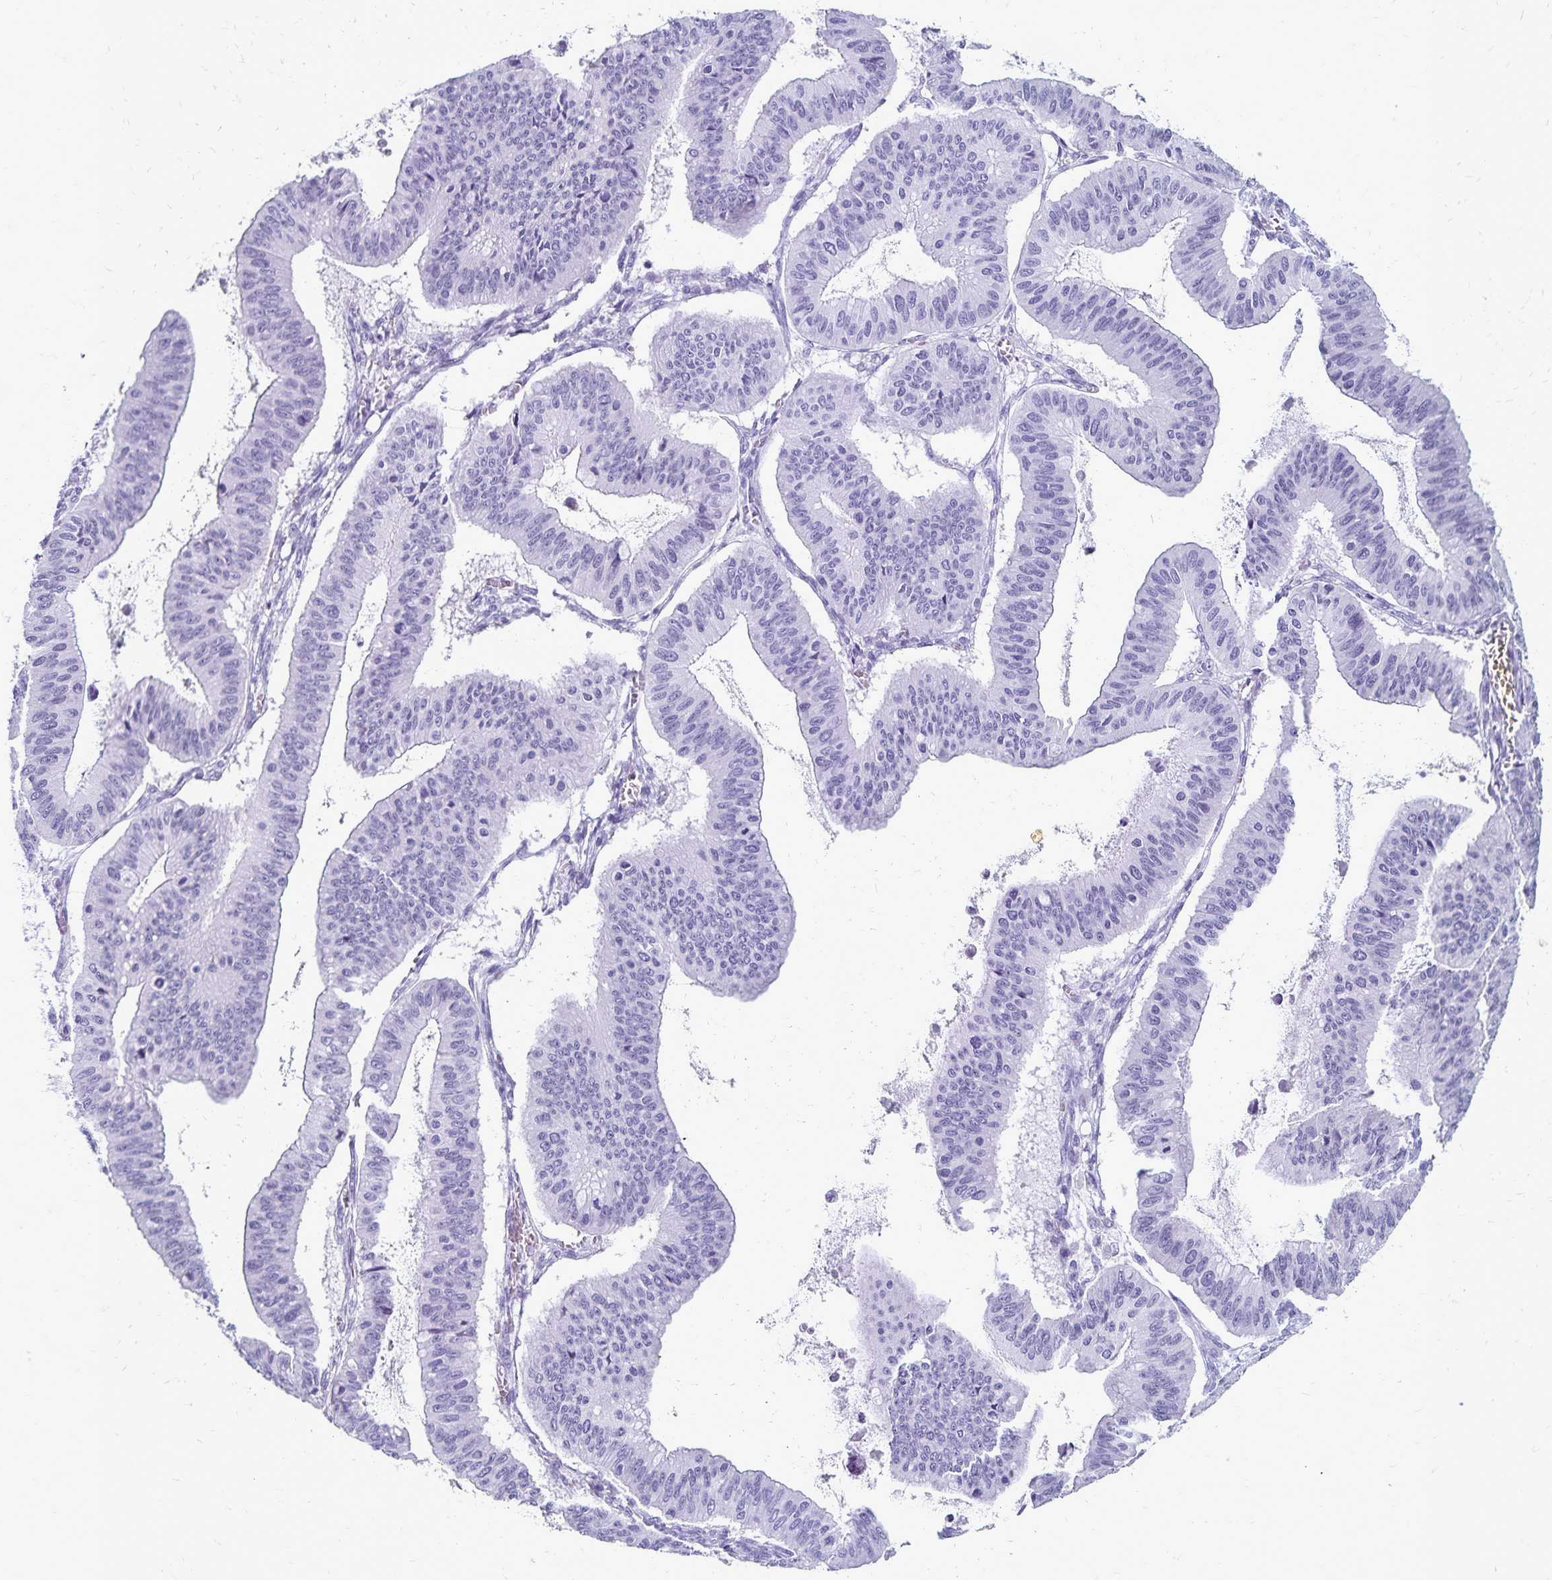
{"staining": {"intensity": "negative", "quantity": "none", "location": "none"}, "tissue": "ovarian cancer", "cell_type": "Tumor cells", "image_type": "cancer", "snomed": [{"axis": "morphology", "description": "Cystadenocarcinoma, mucinous, NOS"}, {"axis": "topography", "description": "Ovary"}], "caption": "Protein analysis of ovarian cancer (mucinous cystadenocarcinoma) shows no significant staining in tumor cells.", "gene": "GIP", "patient": {"sex": "female", "age": 72}}